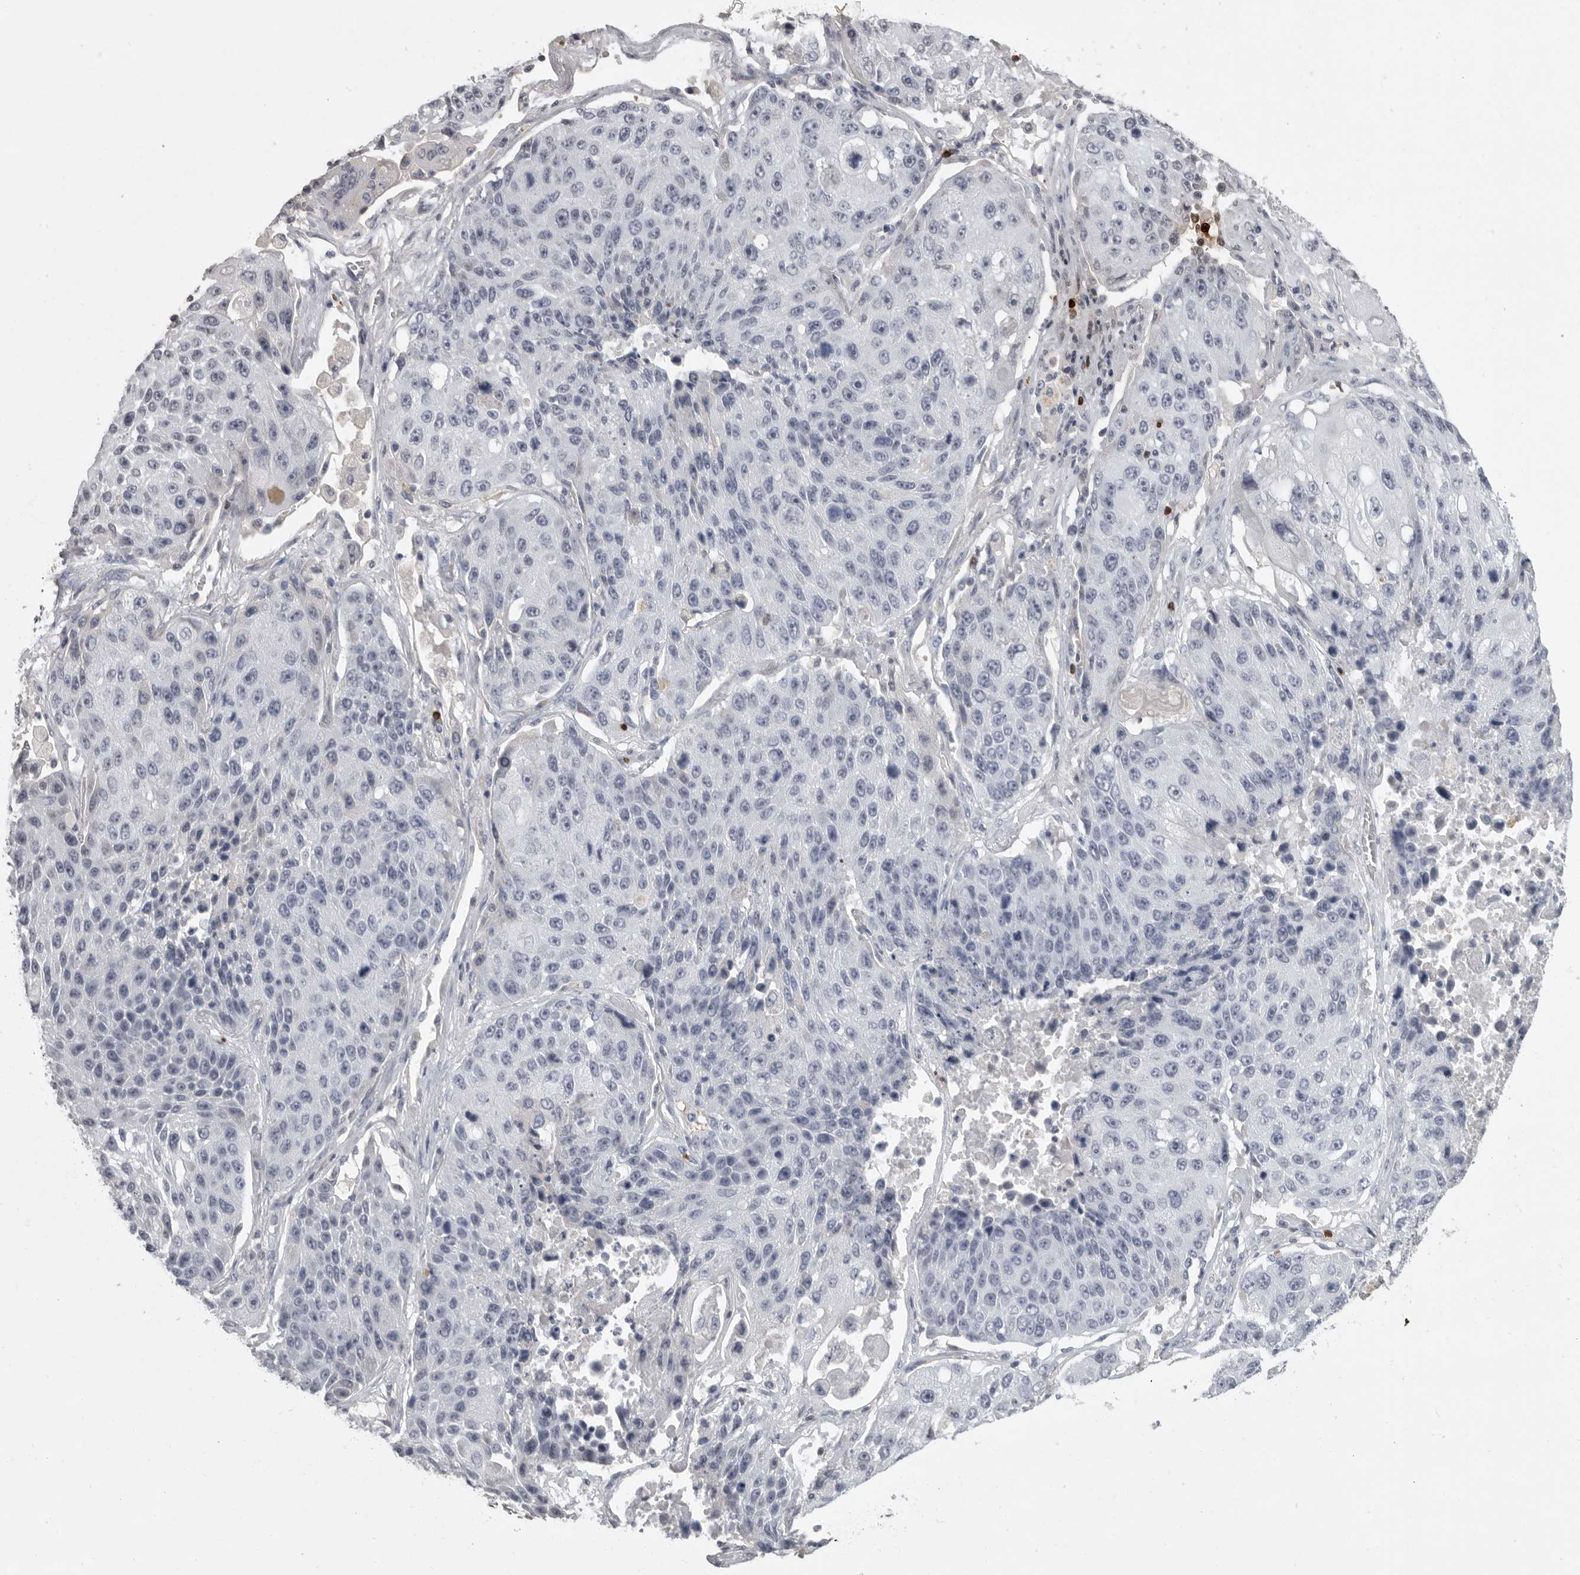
{"staining": {"intensity": "negative", "quantity": "none", "location": "none"}, "tissue": "lung cancer", "cell_type": "Tumor cells", "image_type": "cancer", "snomed": [{"axis": "morphology", "description": "Squamous cell carcinoma, NOS"}, {"axis": "topography", "description": "Lung"}], "caption": "The photomicrograph exhibits no significant expression in tumor cells of squamous cell carcinoma (lung).", "gene": "GNLY", "patient": {"sex": "male", "age": 61}}